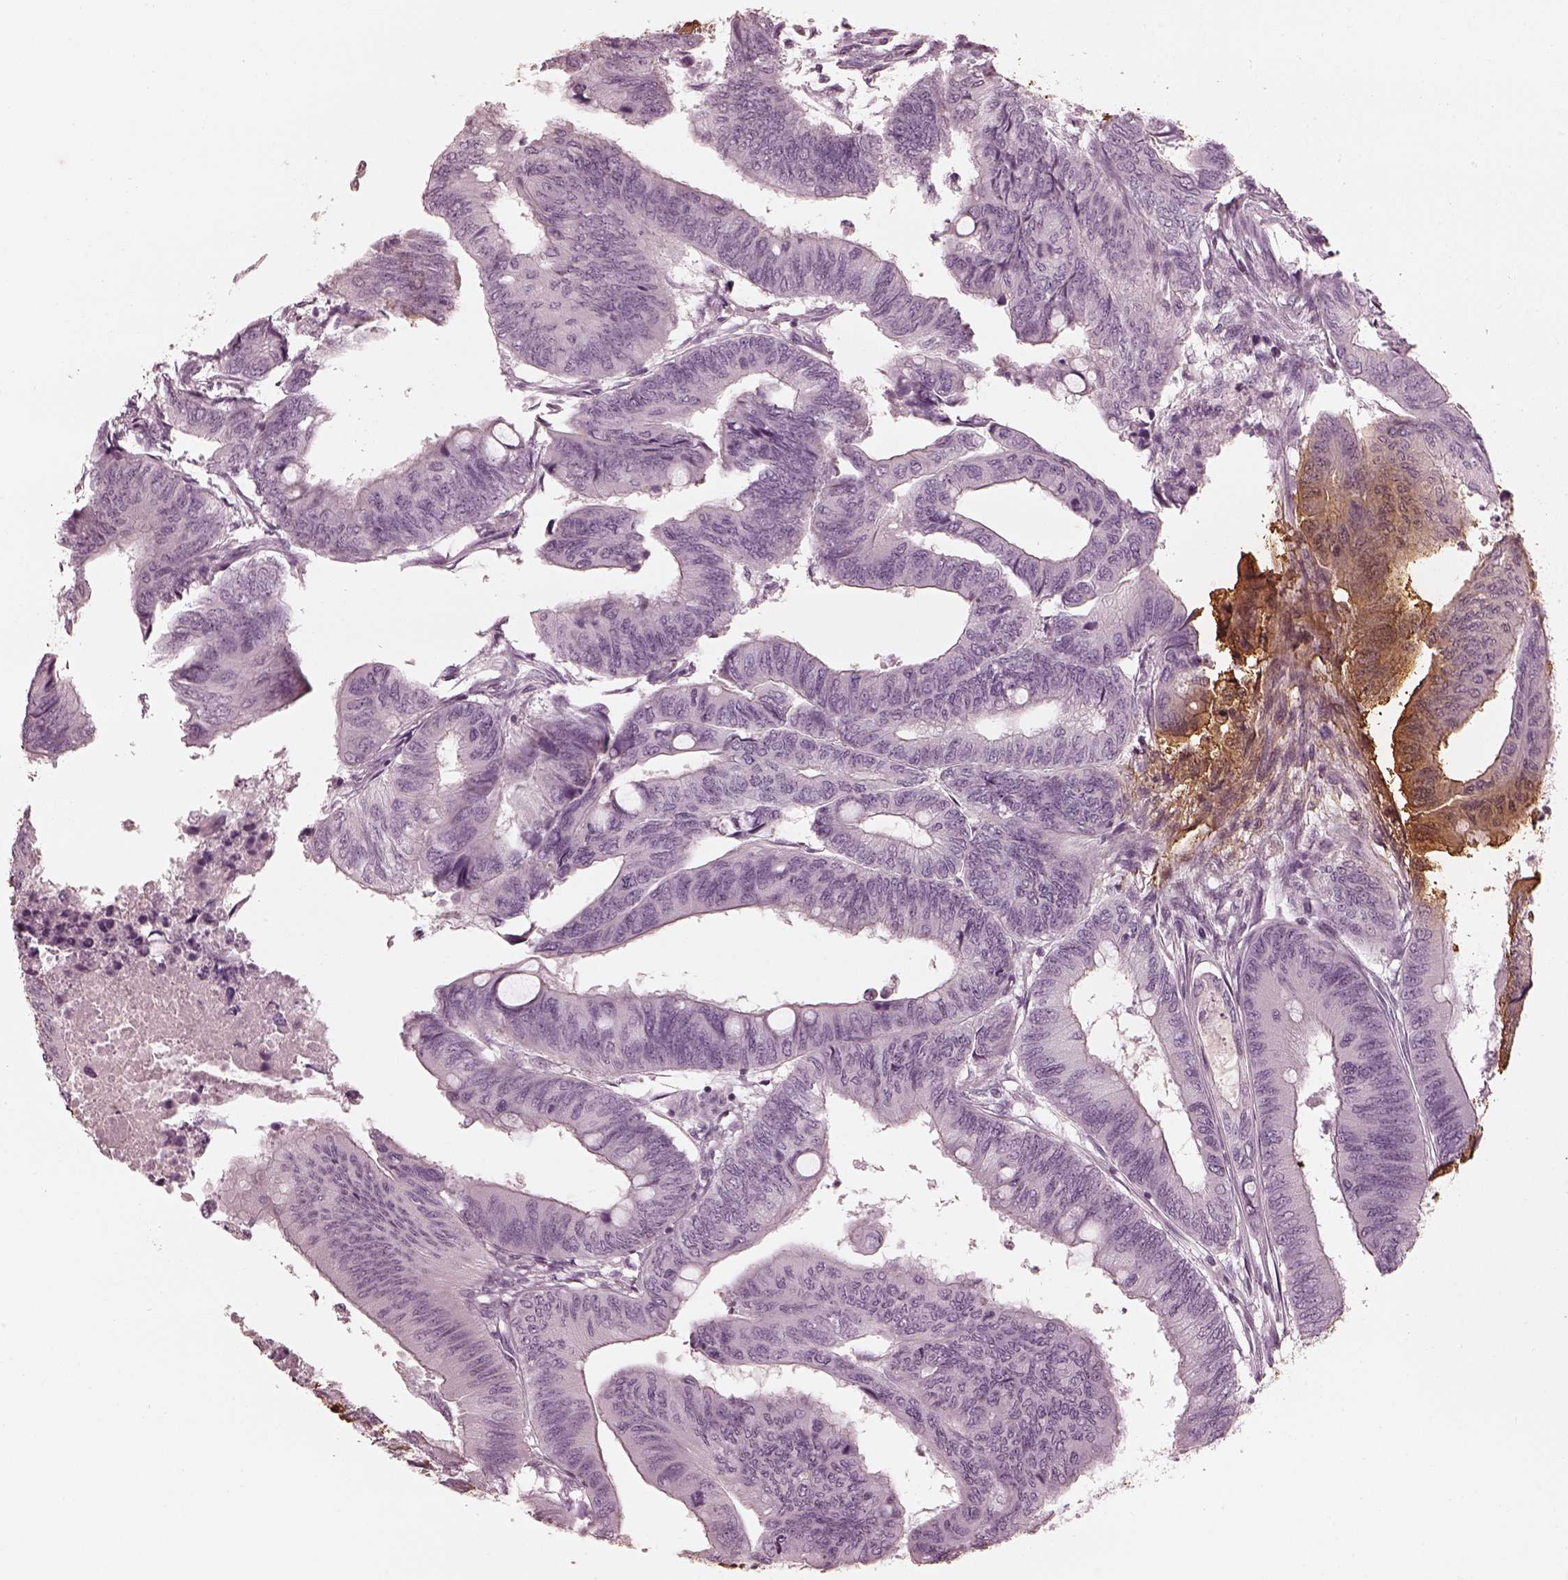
{"staining": {"intensity": "negative", "quantity": "none", "location": "none"}, "tissue": "colorectal cancer", "cell_type": "Tumor cells", "image_type": "cancer", "snomed": [{"axis": "morphology", "description": "Normal tissue, NOS"}, {"axis": "morphology", "description": "Adenocarcinoma, NOS"}, {"axis": "topography", "description": "Rectum"}, {"axis": "topography", "description": "Peripheral nerve tissue"}], "caption": "Tumor cells are negative for protein expression in human adenocarcinoma (colorectal).", "gene": "ADRB3", "patient": {"sex": "male", "age": 92}}